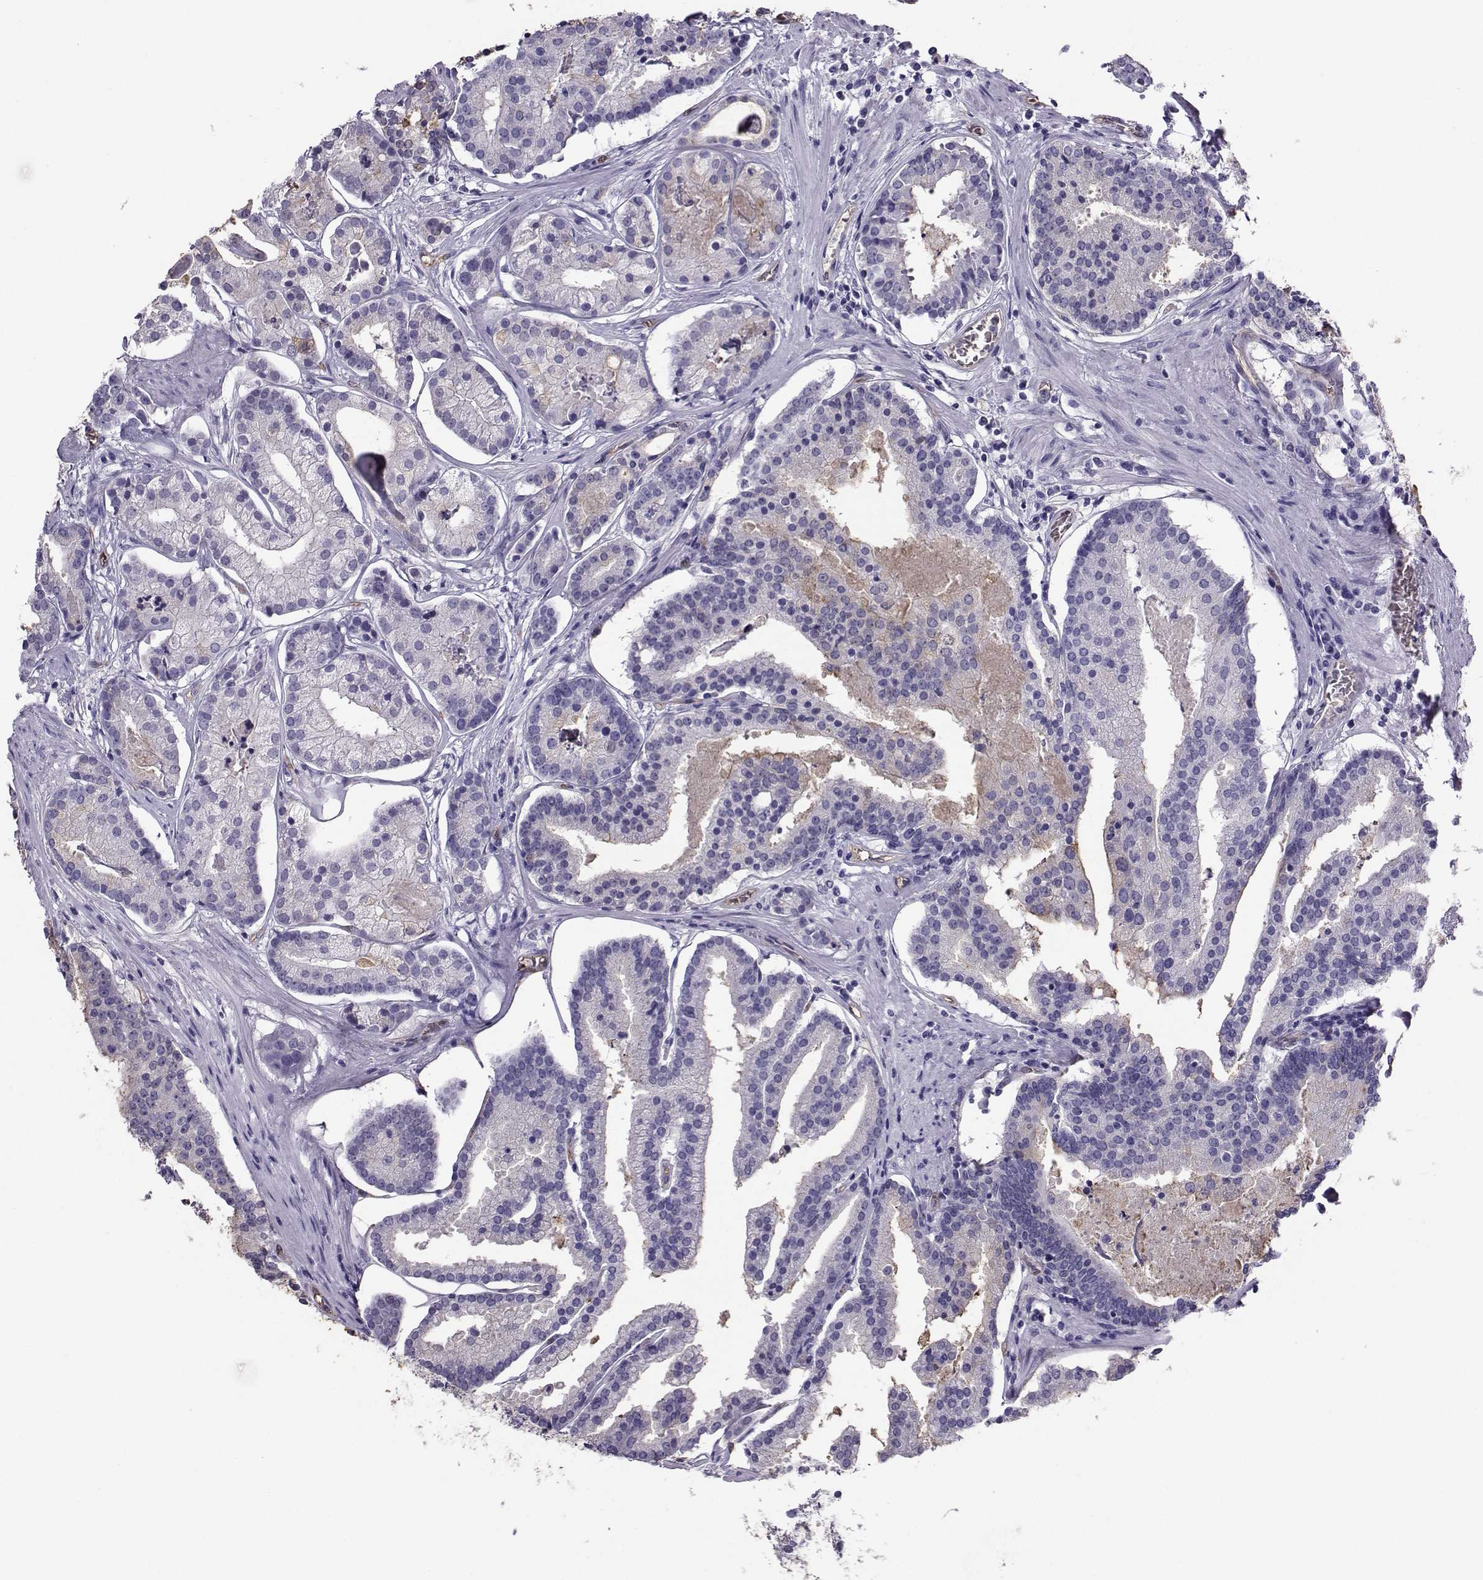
{"staining": {"intensity": "weak", "quantity": "<25%", "location": "cytoplasmic/membranous"}, "tissue": "prostate cancer", "cell_type": "Tumor cells", "image_type": "cancer", "snomed": [{"axis": "morphology", "description": "Adenocarcinoma, NOS"}, {"axis": "topography", "description": "Prostate and seminal vesicle, NOS"}, {"axis": "topography", "description": "Prostate"}], "caption": "Immunohistochemical staining of human prostate cancer (adenocarcinoma) shows no significant expression in tumor cells.", "gene": "CLUL1", "patient": {"sex": "male", "age": 44}}